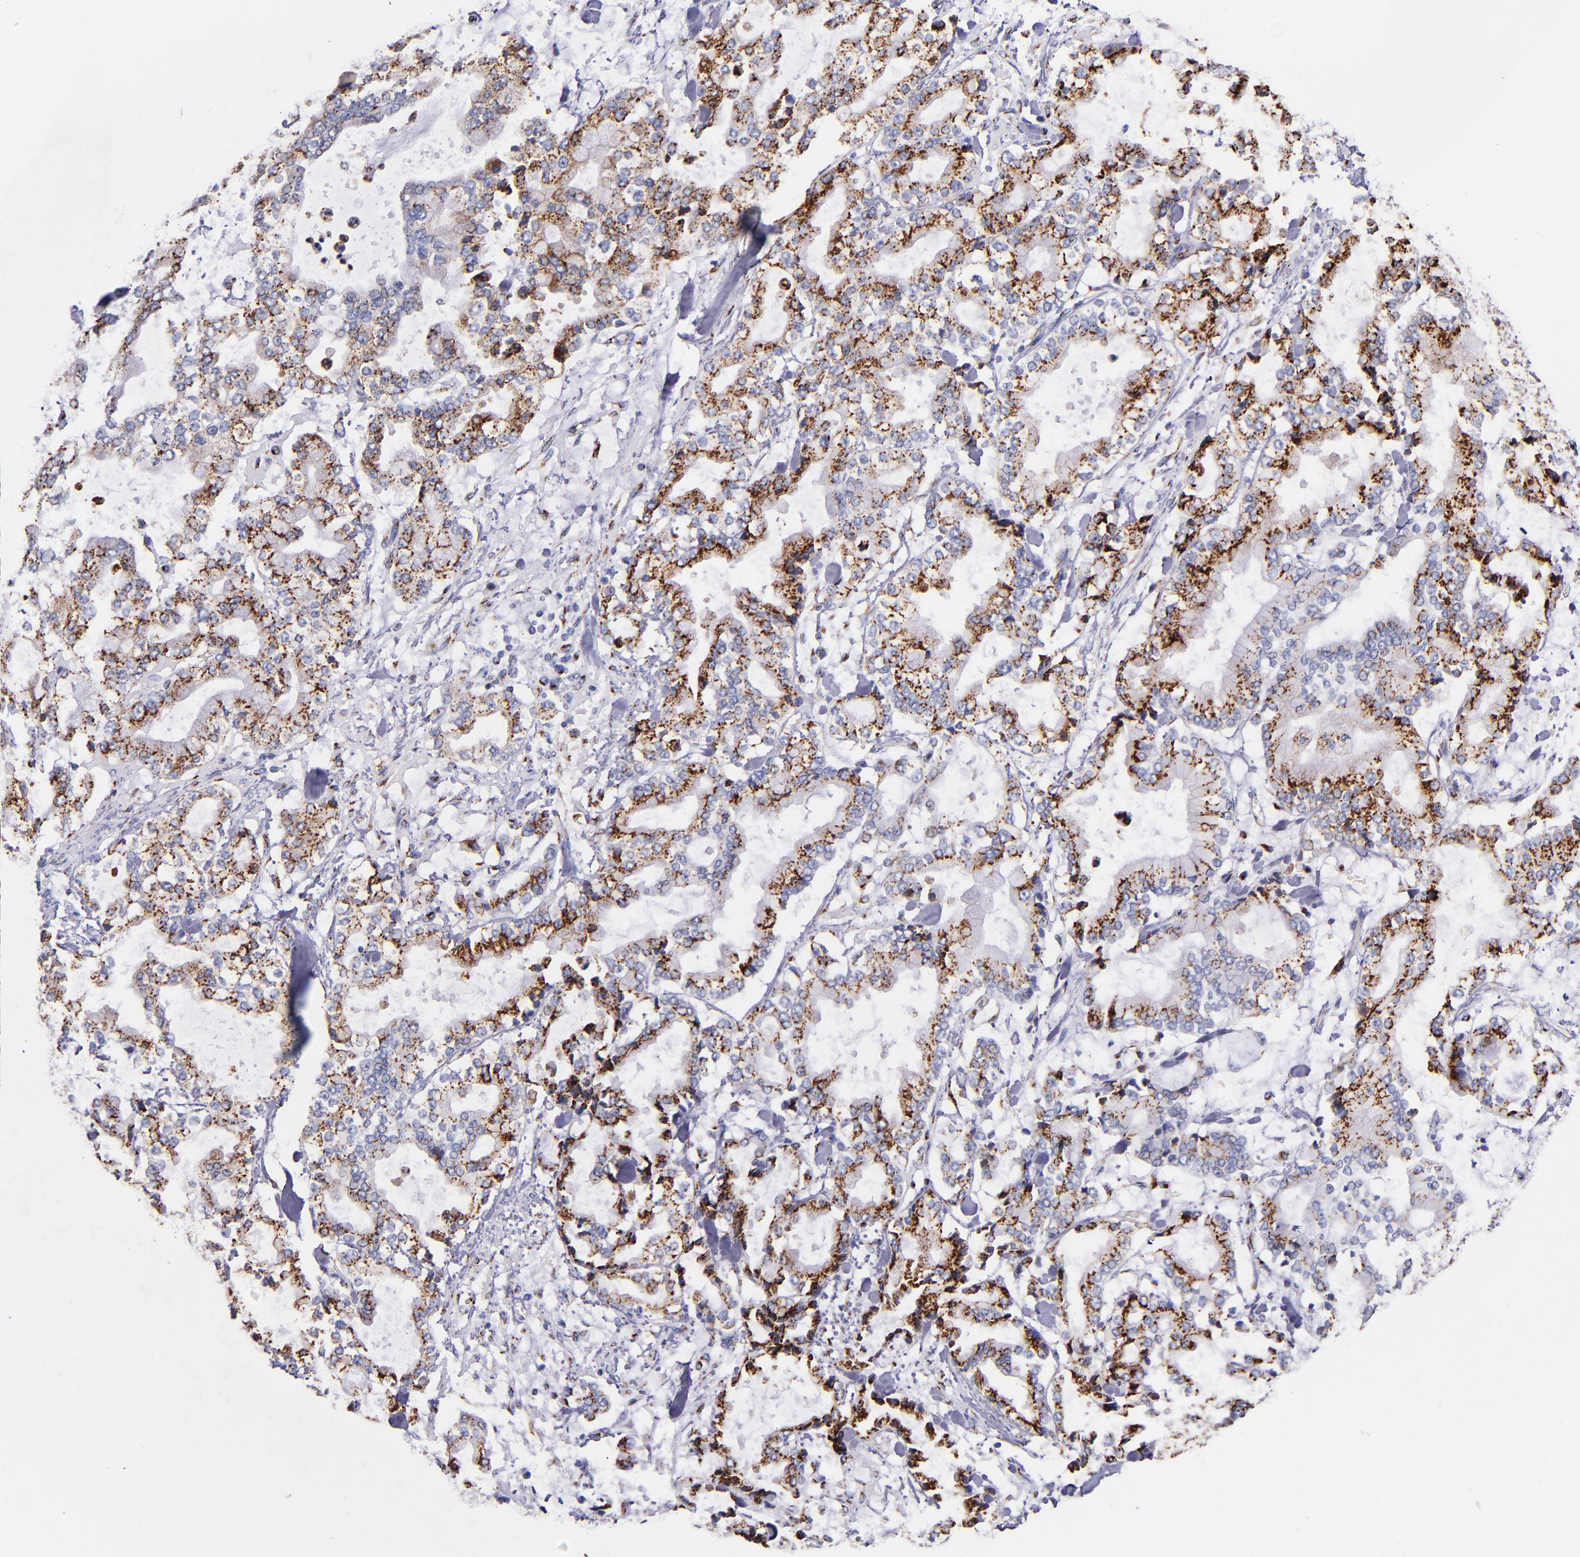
{"staining": {"intensity": "moderate", "quantity": ">75%", "location": "cytoplasmic/membranous"}, "tissue": "stomach cancer", "cell_type": "Tumor cells", "image_type": "cancer", "snomed": [{"axis": "morphology", "description": "Normal tissue, NOS"}, {"axis": "morphology", "description": "Adenocarcinoma, NOS"}, {"axis": "topography", "description": "Stomach, upper"}, {"axis": "topography", "description": "Stomach"}], "caption": "A brown stain labels moderate cytoplasmic/membranous staining of a protein in stomach cancer tumor cells.", "gene": "GOLIM4", "patient": {"sex": "male", "age": 76}}